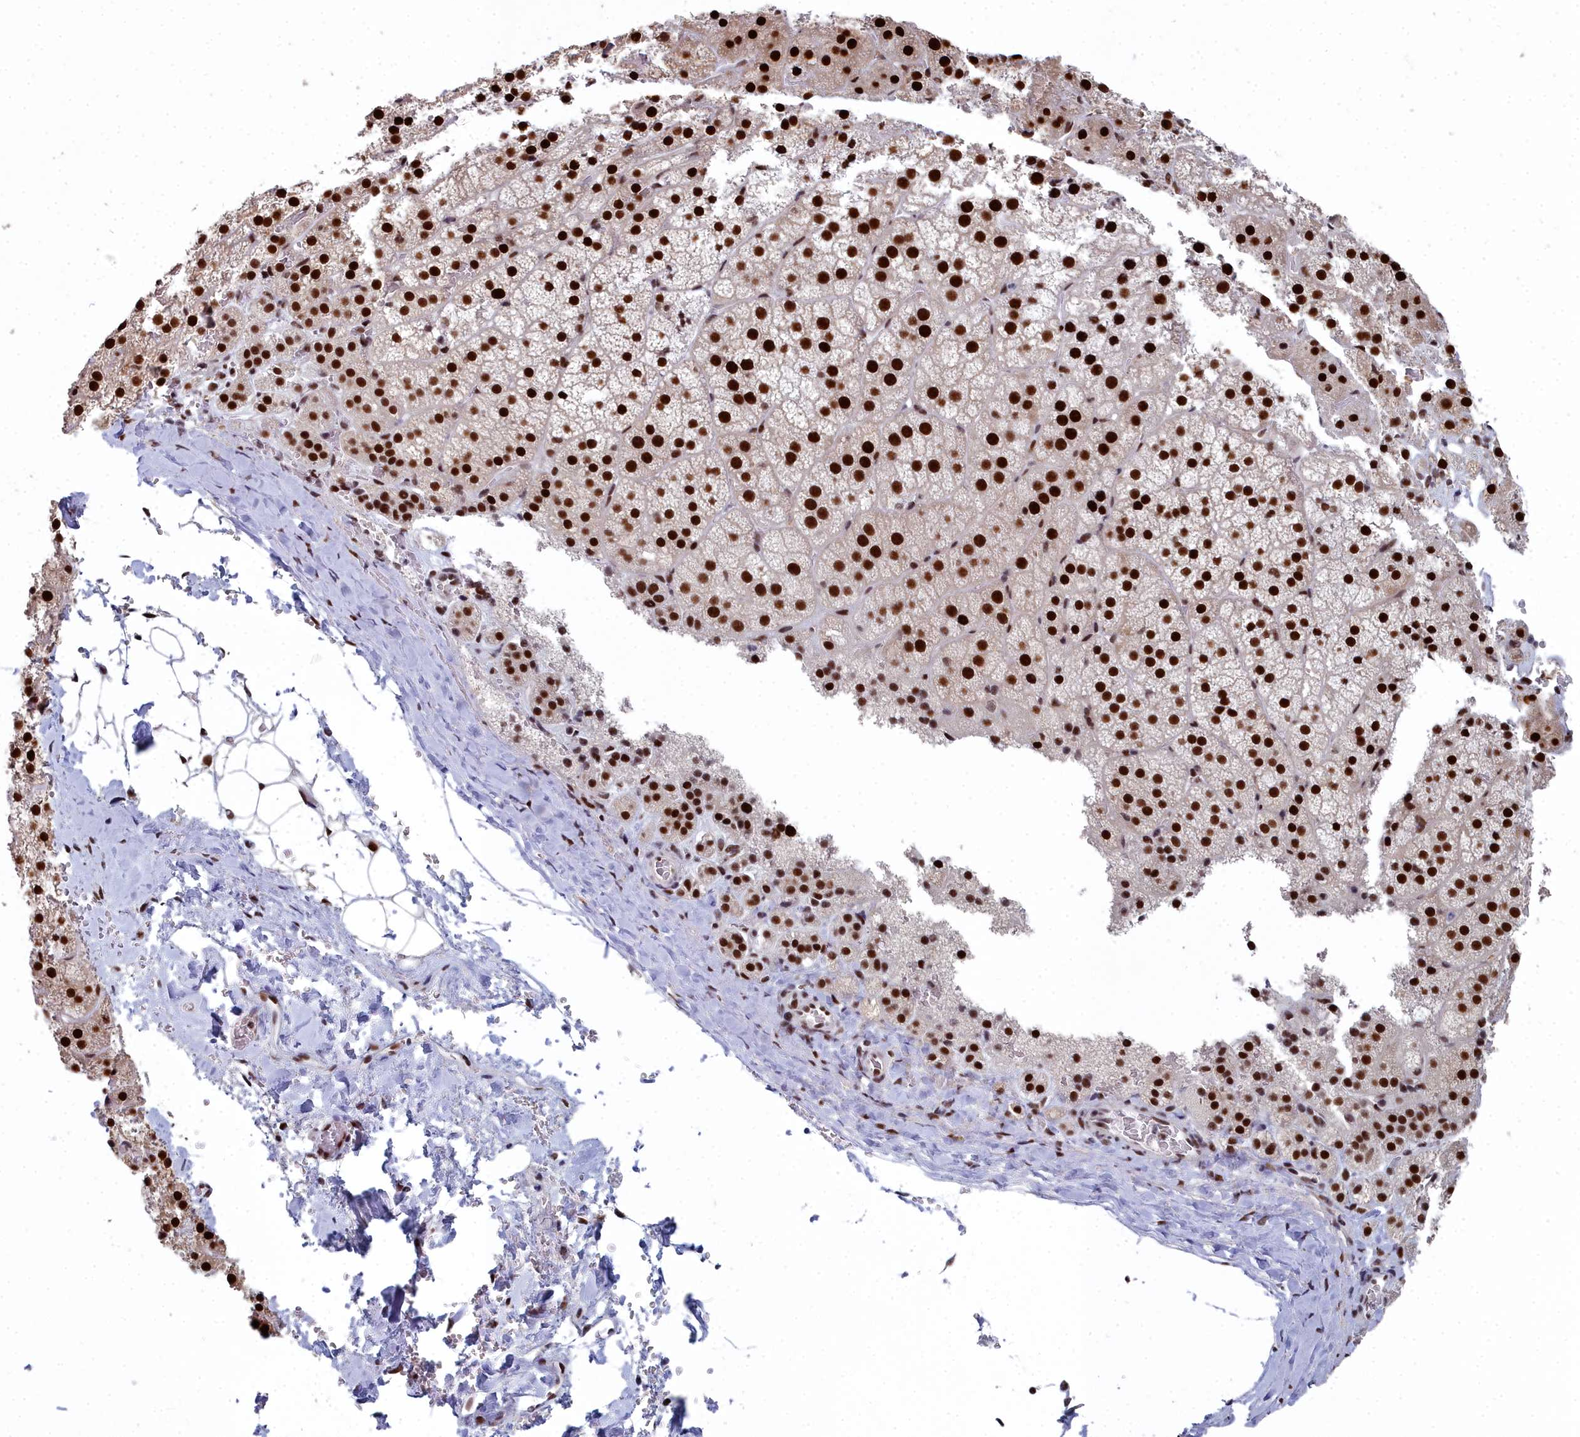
{"staining": {"intensity": "strong", "quantity": ">75%", "location": "nuclear"}, "tissue": "adrenal gland", "cell_type": "Glandular cells", "image_type": "normal", "snomed": [{"axis": "morphology", "description": "Normal tissue, NOS"}, {"axis": "topography", "description": "Adrenal gland"}], "caption": "DAB immunohistochemical staining of benign human adrenal gland exhibits strong nuclear protein staining in approximately >75% of glandular cells.", "gene": "SF3B3", "patient": {"sex": "female", "age": 44}}